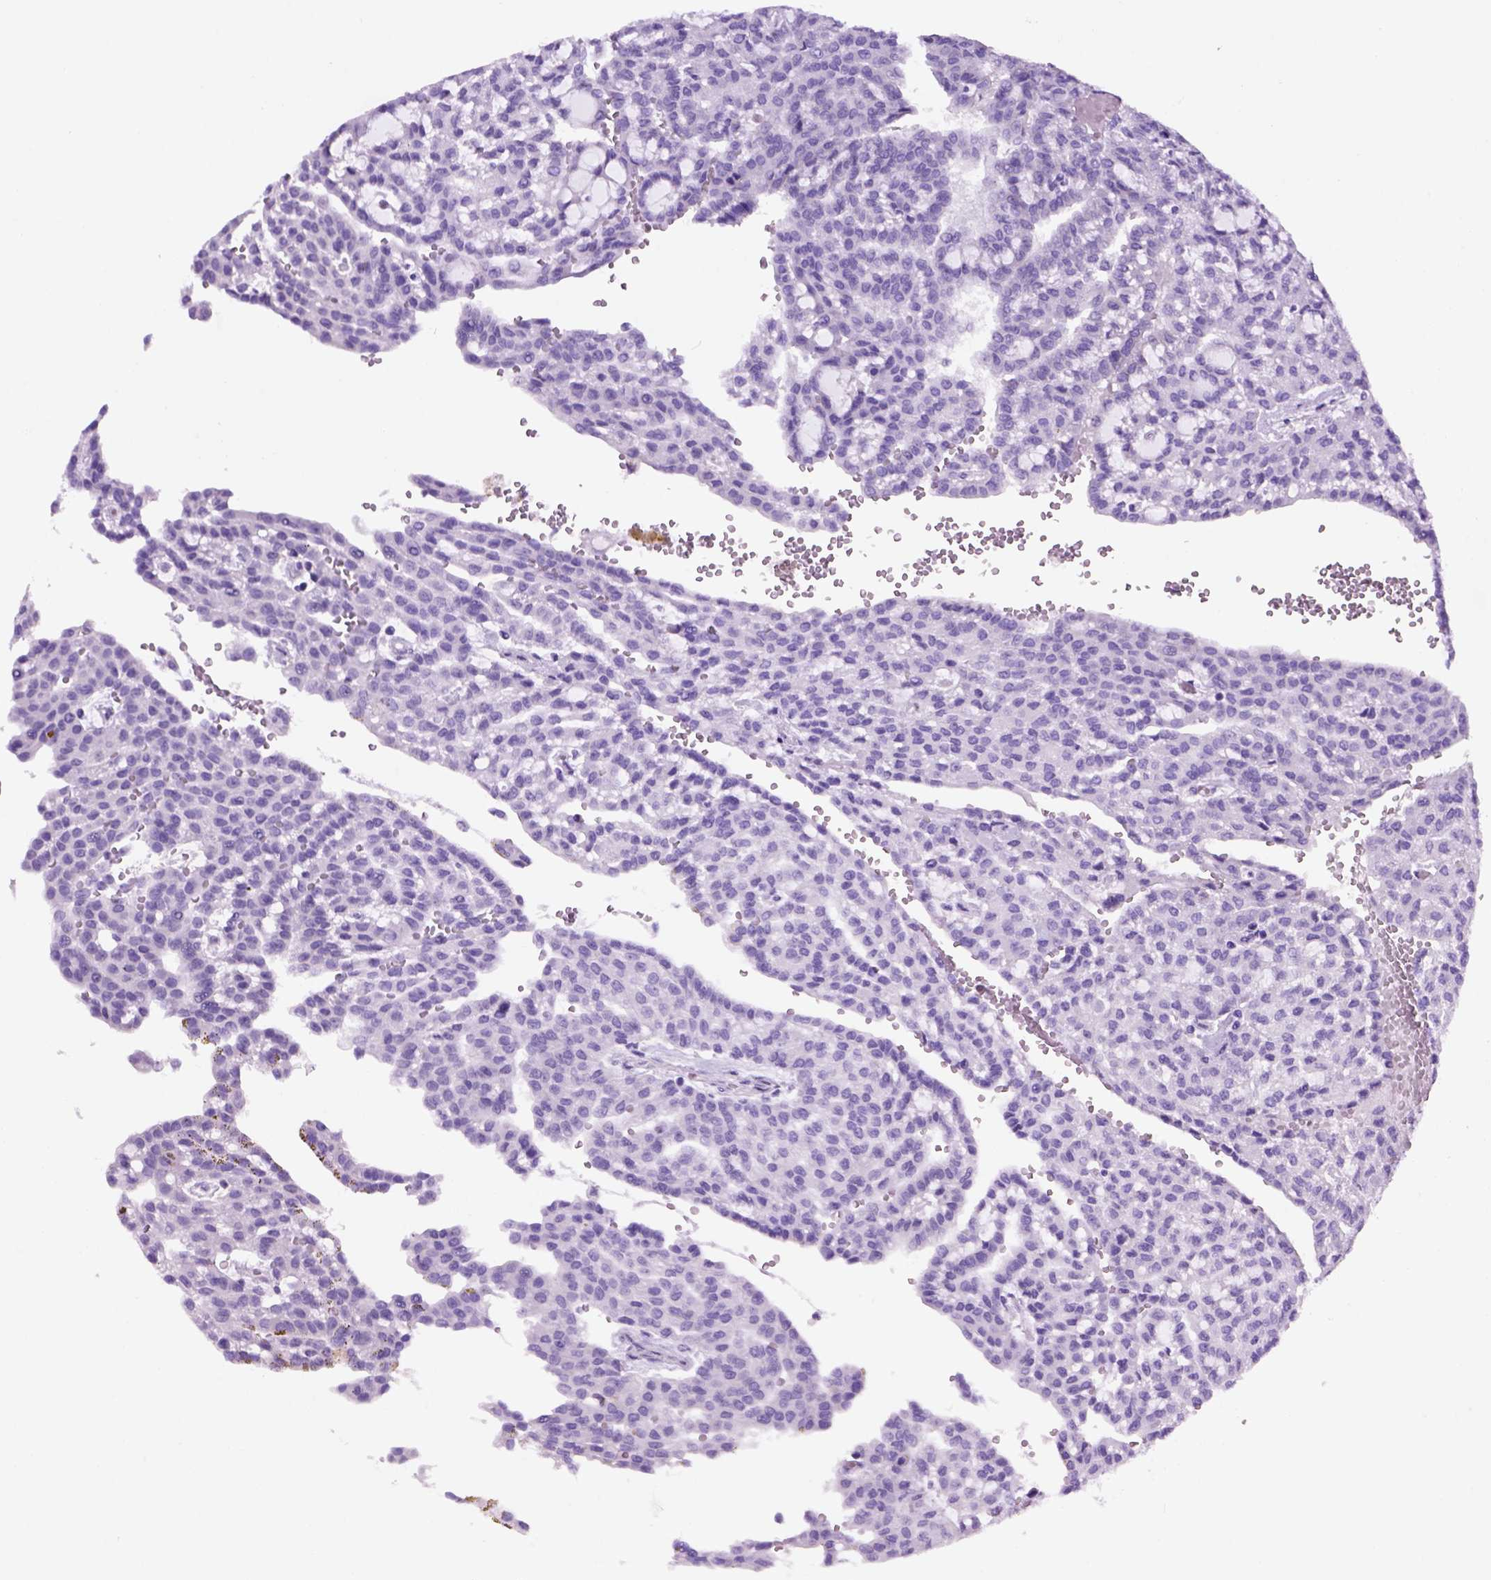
{"staining": {"intensity": "negative", "quantity": "none", "location": "none"}, "tissue": "renal cancer", "cell_type": "Tumor cells", "image_type": "cancer", "snomed": [{"axis": "morphology", "description": "Adenocarcinoma, NOS"}, {"axis": "topography", "description": "Kidney"}], "caption": "This is an immunohistochemistry photomicrograph of human renal adenocarcinoma. There is no staining in tumor cells.", "gene": "HHIPL2", "patient": {"sex": "male", "age": 63}}